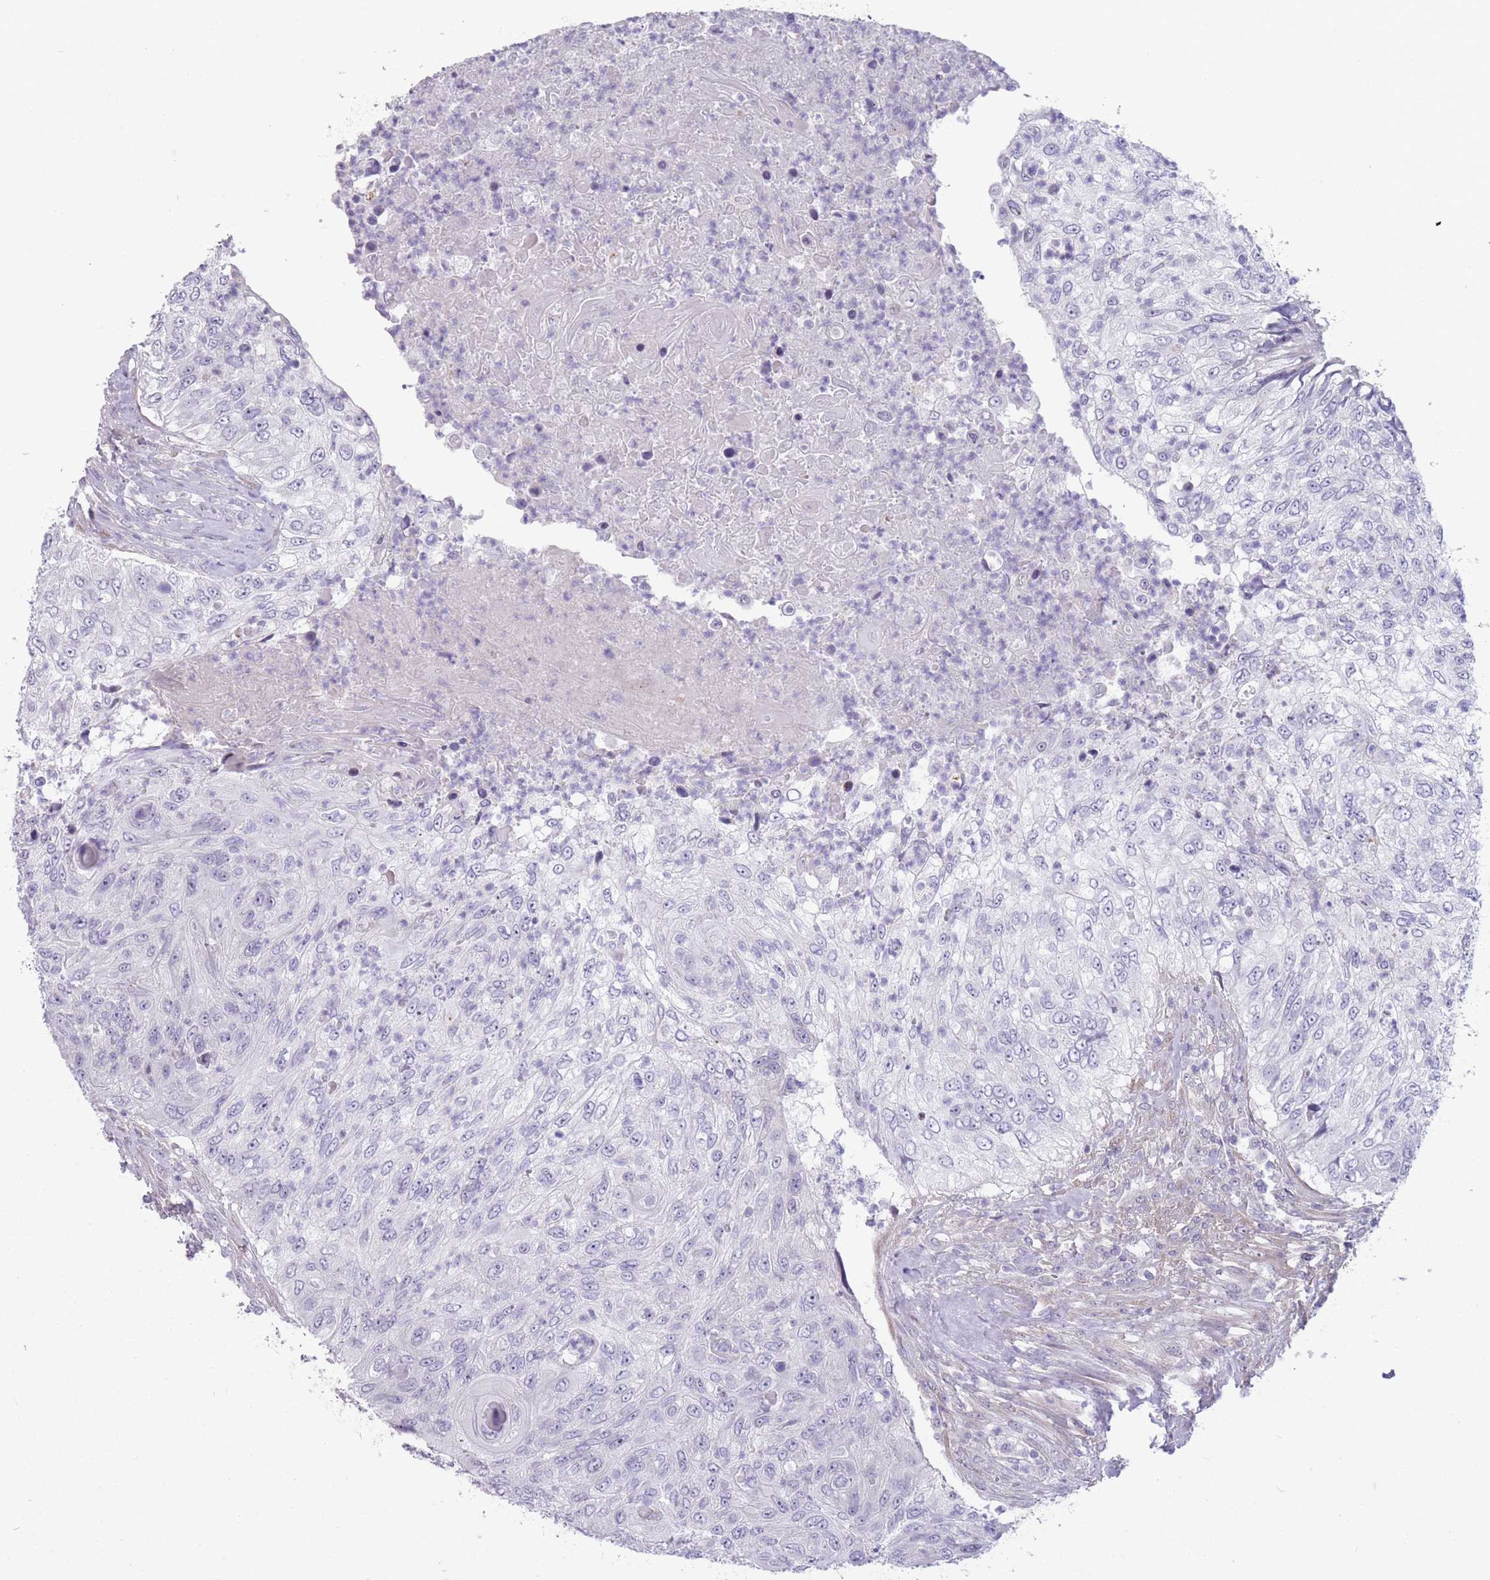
{"staining": {"intensity": "negative", "quantity": "none", "location": "none"}, "tissue": "urothelial cancer", "cell_type": "Tumor cells", "image_type": "cancer", "snomed": [{"axis": "morphology", "description": "Urothelial carcinoma, High grade"}, {"axis": "topography", "description": "Urinary bladder"}], "caption": "Urothelial cancer stained for a protein using immunohistochemistry (IHC) exhibits no expression tumor cells.", "gene": "PAIP2B", "patient": {"sex": "female", "age": 60}}